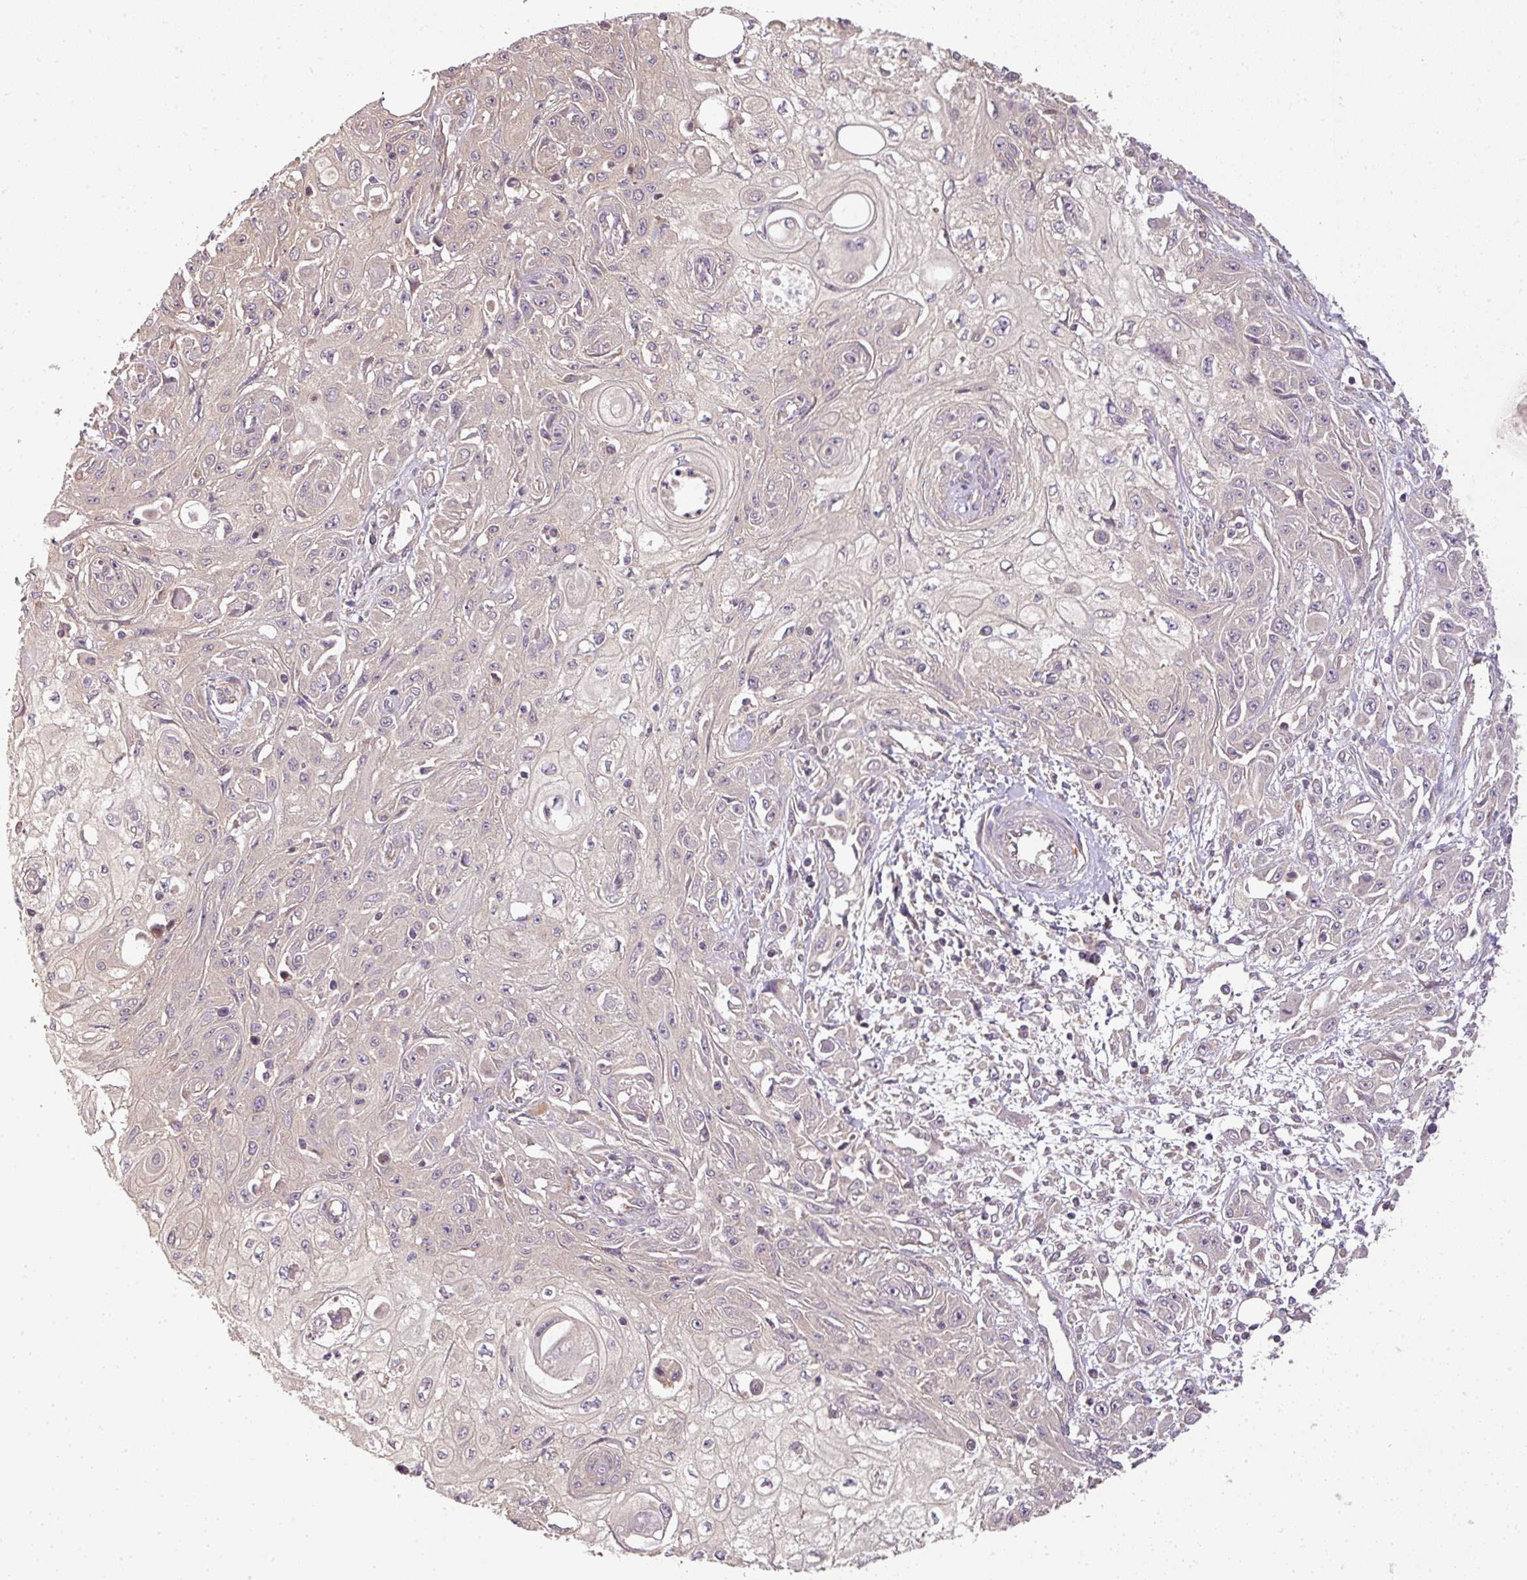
{"staining": {"intensity": "negative", "quantity": "none", "location": "none"}, "tissue": "skin cancer", "cell_type": "Tumor cells", "image_type": "cancer", "snomed": [{"axis": "morphology", "description": "Squamous cell carcinoma, NOS"}, {"axis": "morphology", "description": "Squamous cell carcinoma, metastatic, NOS"}, {"axis": "topography", "description": "Skin"}, {"axis": "topography", "description": "Lymph node"}], "caption": "Immunohistochemical staining of skin cancer (metastatic squamous cell carcinoma) displays no significant expression in tumor cells. Brightfield microscopy of immunohistochemistry stained with DAB (brown) and hematoxylin (blue), captured at high magnification.", "gene": "TCL1B", "patient": {"sex": "male", "age": 75}}